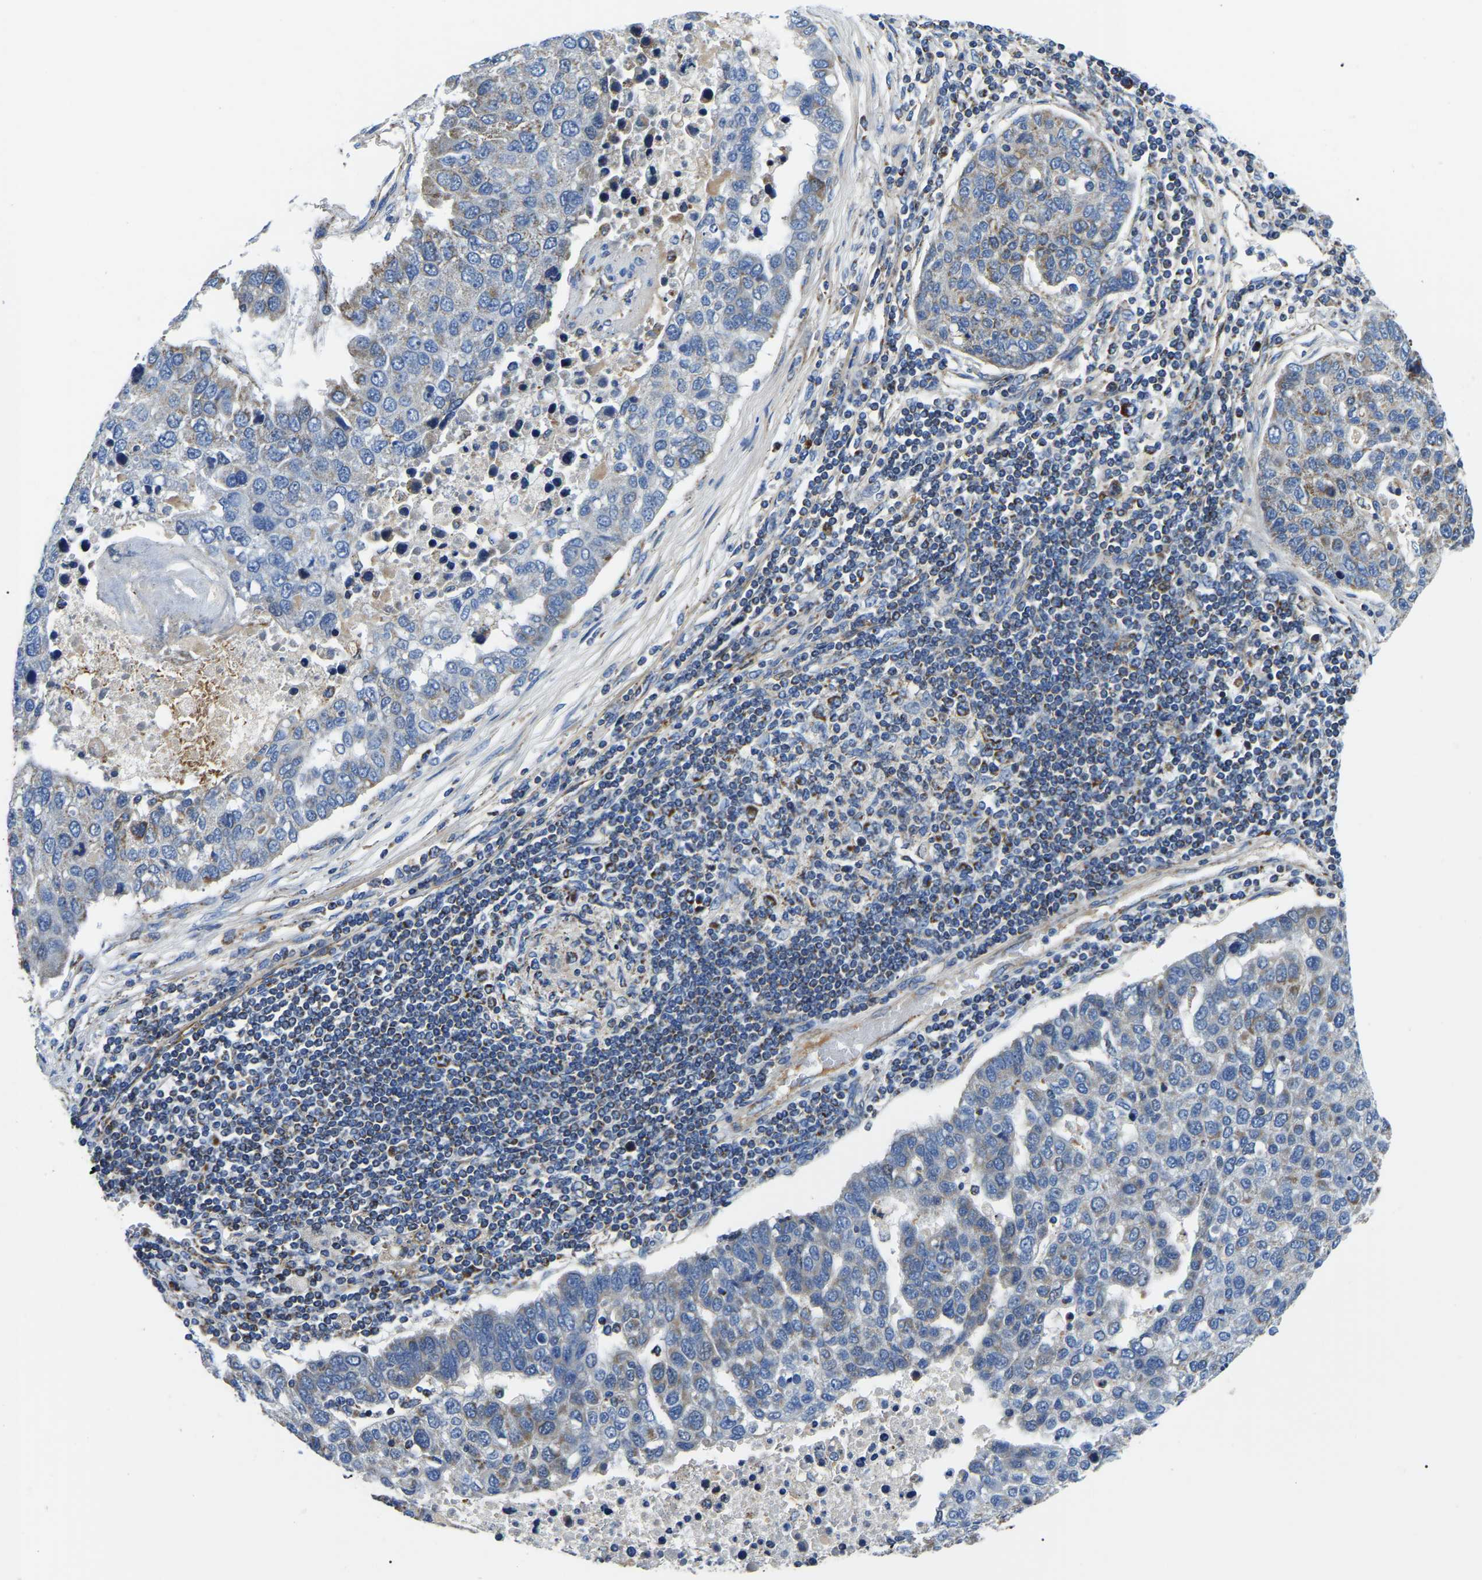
{"staining": {"intensity": "moderate", "quantity": "<25%", "location": "cytoplasmic/membranous"}, "tissue": "pancreatic cancer", "cell_type": "Tumor cells", "image_type": "cancer", "snomed": [{"axis": "morphology", "description": "Adenocarcinoma, NOS"}, {"axis": "topography", "description": "Pancreas"}], "caption": "A brown stain shows moderate cytoplasmic/membranous staining of a protein in human pancreatic adenocarcinoma tumor cells.", "gene": "PPM1E", "patient": {"sex": "female", "age": 61}}